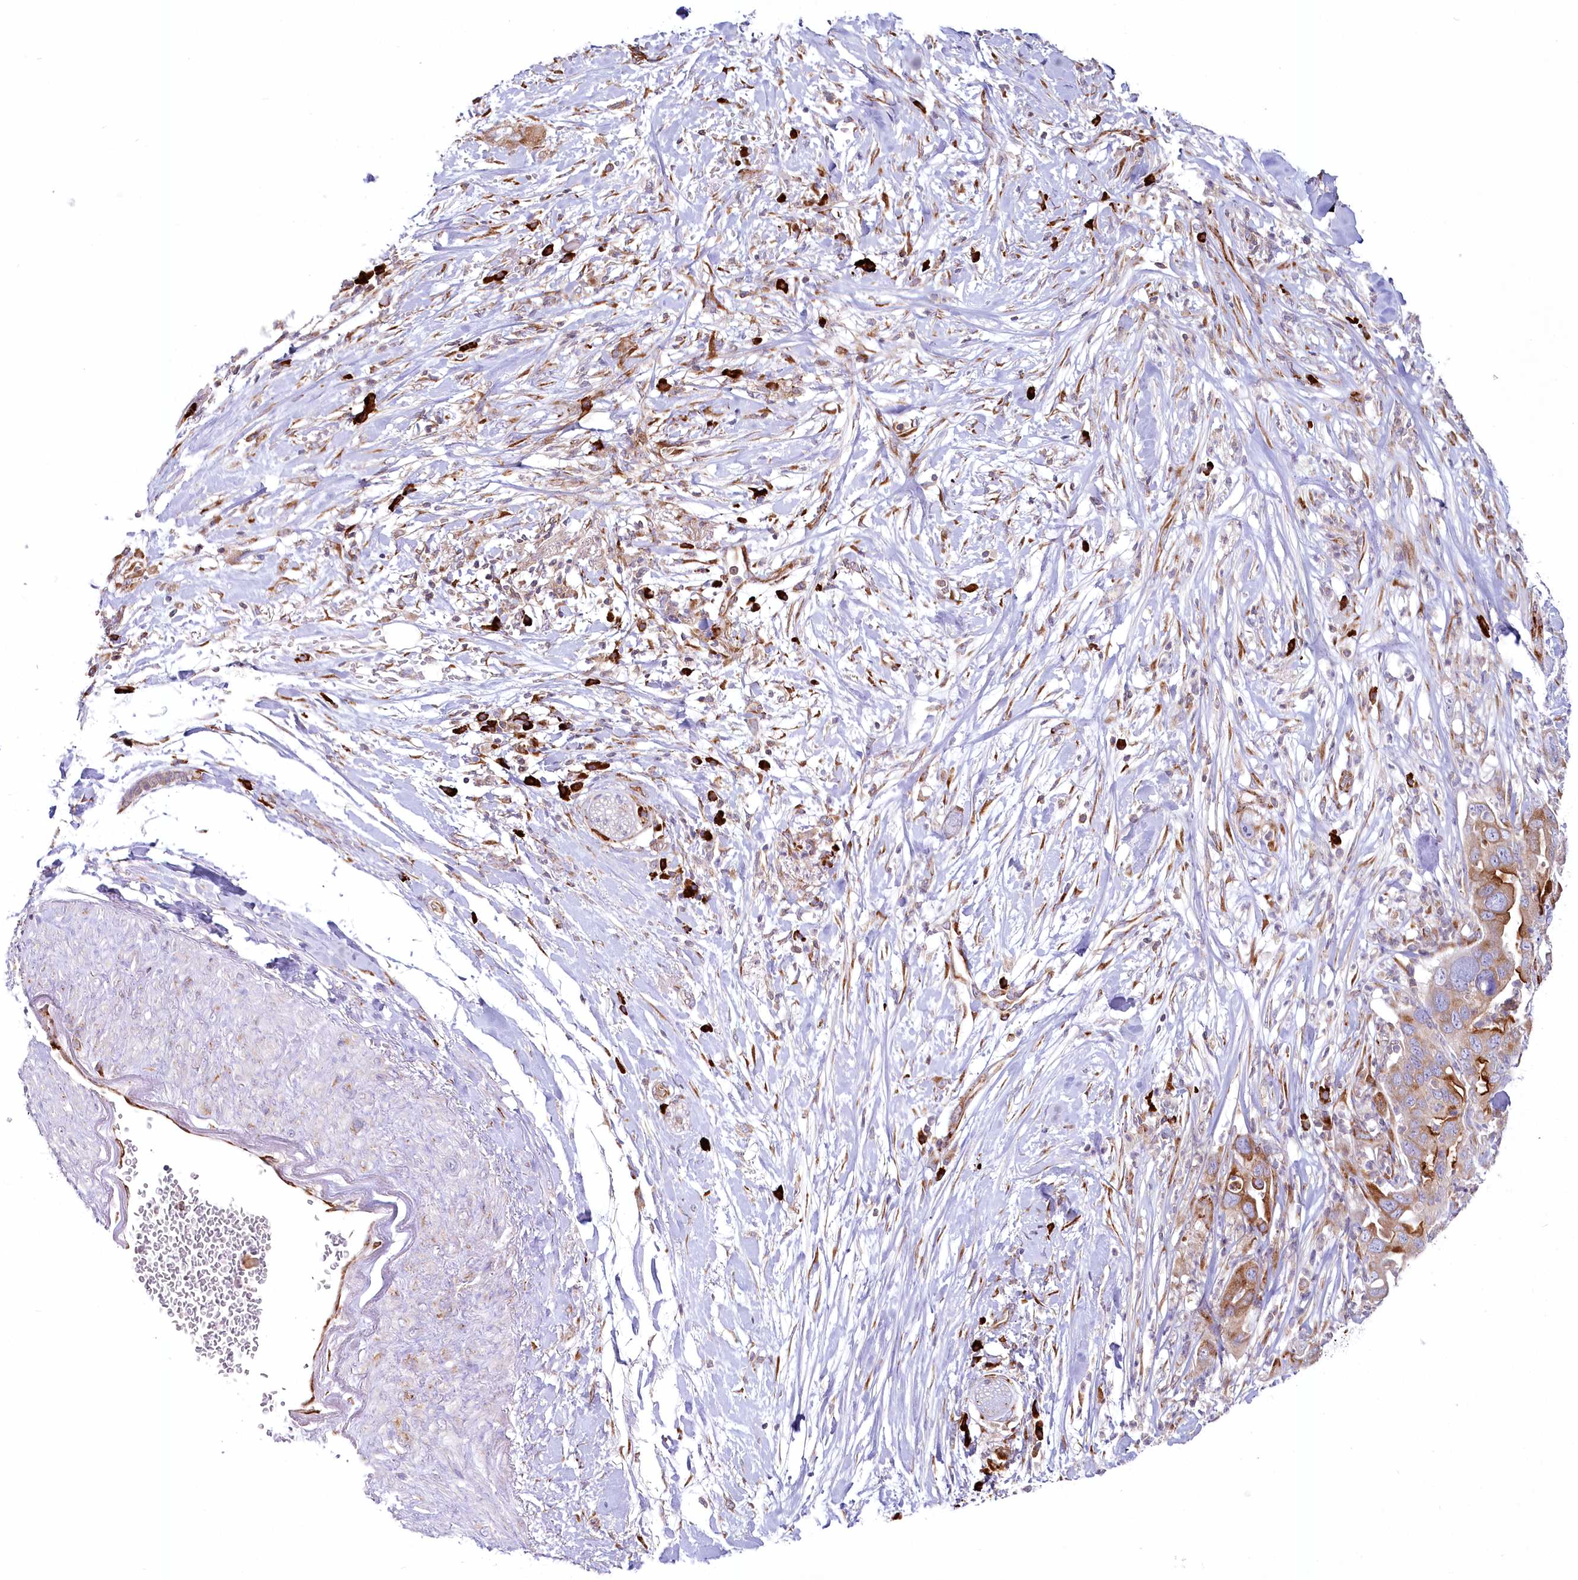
{"staining": {"intensity": "moderate", "quantity": "25%-75%", "location": "cytoplasmic/membranous"}, "tissue": "pancreatic cancer", "cell_type": "Tumor cells", "image_type": "cancer", "snomed": [{"axis": "morphology", "description": "Adenocarcinoma, NOS"}, {"axis": "topography", "description": "Pancreas"}], "caption": "This histopathology image demonstrates immunohistochemistry (IHC) staining of pancreatic adenocarcinoma, with medium moderate cytoplasmic/membranous staining in approximately 25%-75% of tumor cells.", "gene": "POGLUT1", "patient": {"sex": "female", "age": 71}}